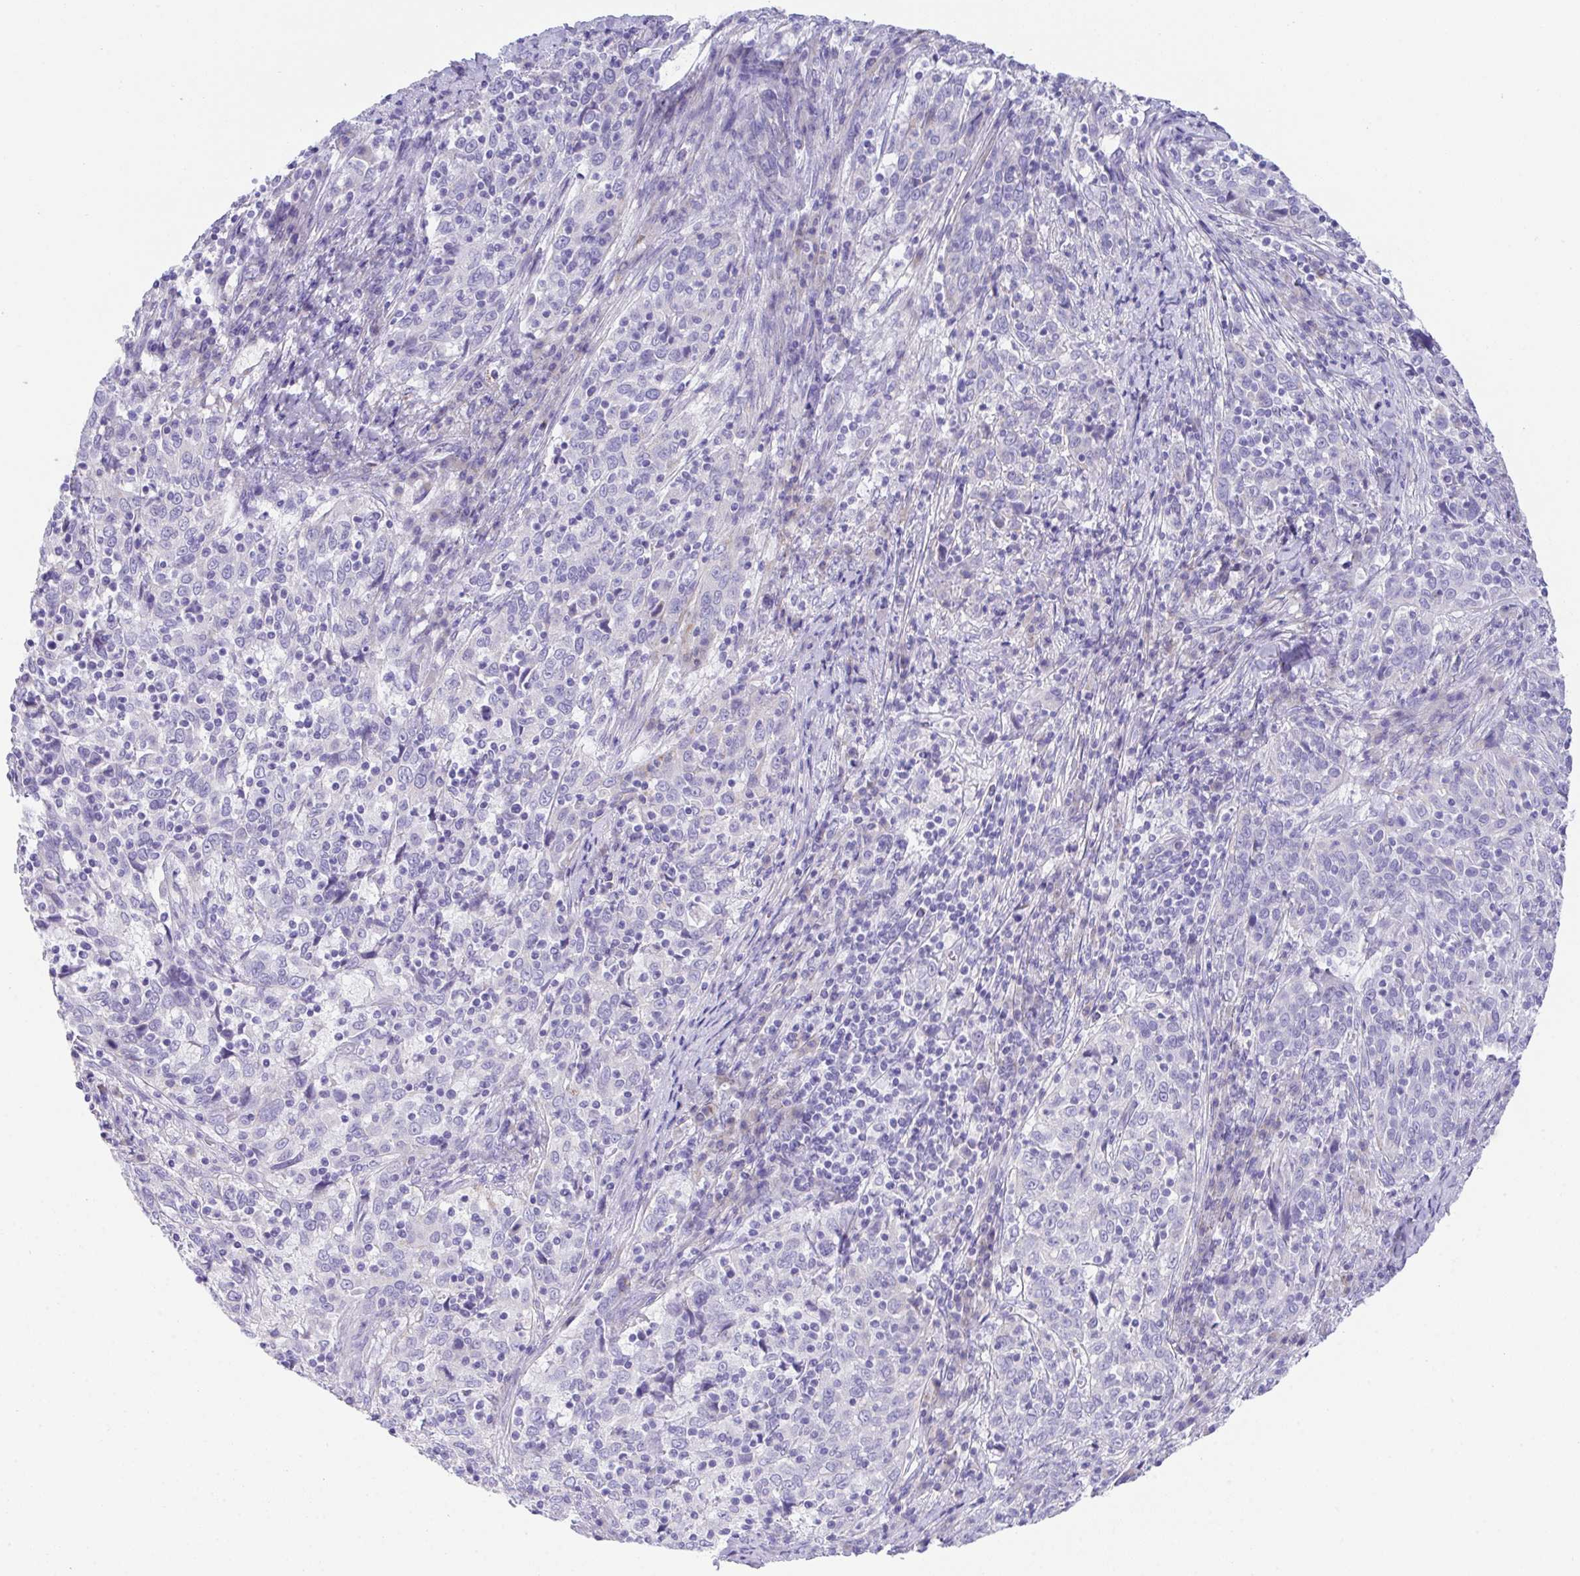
{"staining": {"intensity": "negative", "quantity": "none", "location": "none"}, "tissue": "cervical cancer", "cell_type": "Tumor cells", "image_type": "cancer", "snomed": [{"axis": "morphology", "description": "Squamous cell carcinoma, NOS"}, {"axis": "topography", "description": "Cervix"}], "caption": "This image is of cervical cancer (squamous cell carcinoma) stained with immunohistochemistry (IHC) to label a protein in brown with the nuclei are counter-stained blue. There is no staining in tumor cells.", "gene": "TMEM106B", "patient": {"sex": "female", "age": 46}}